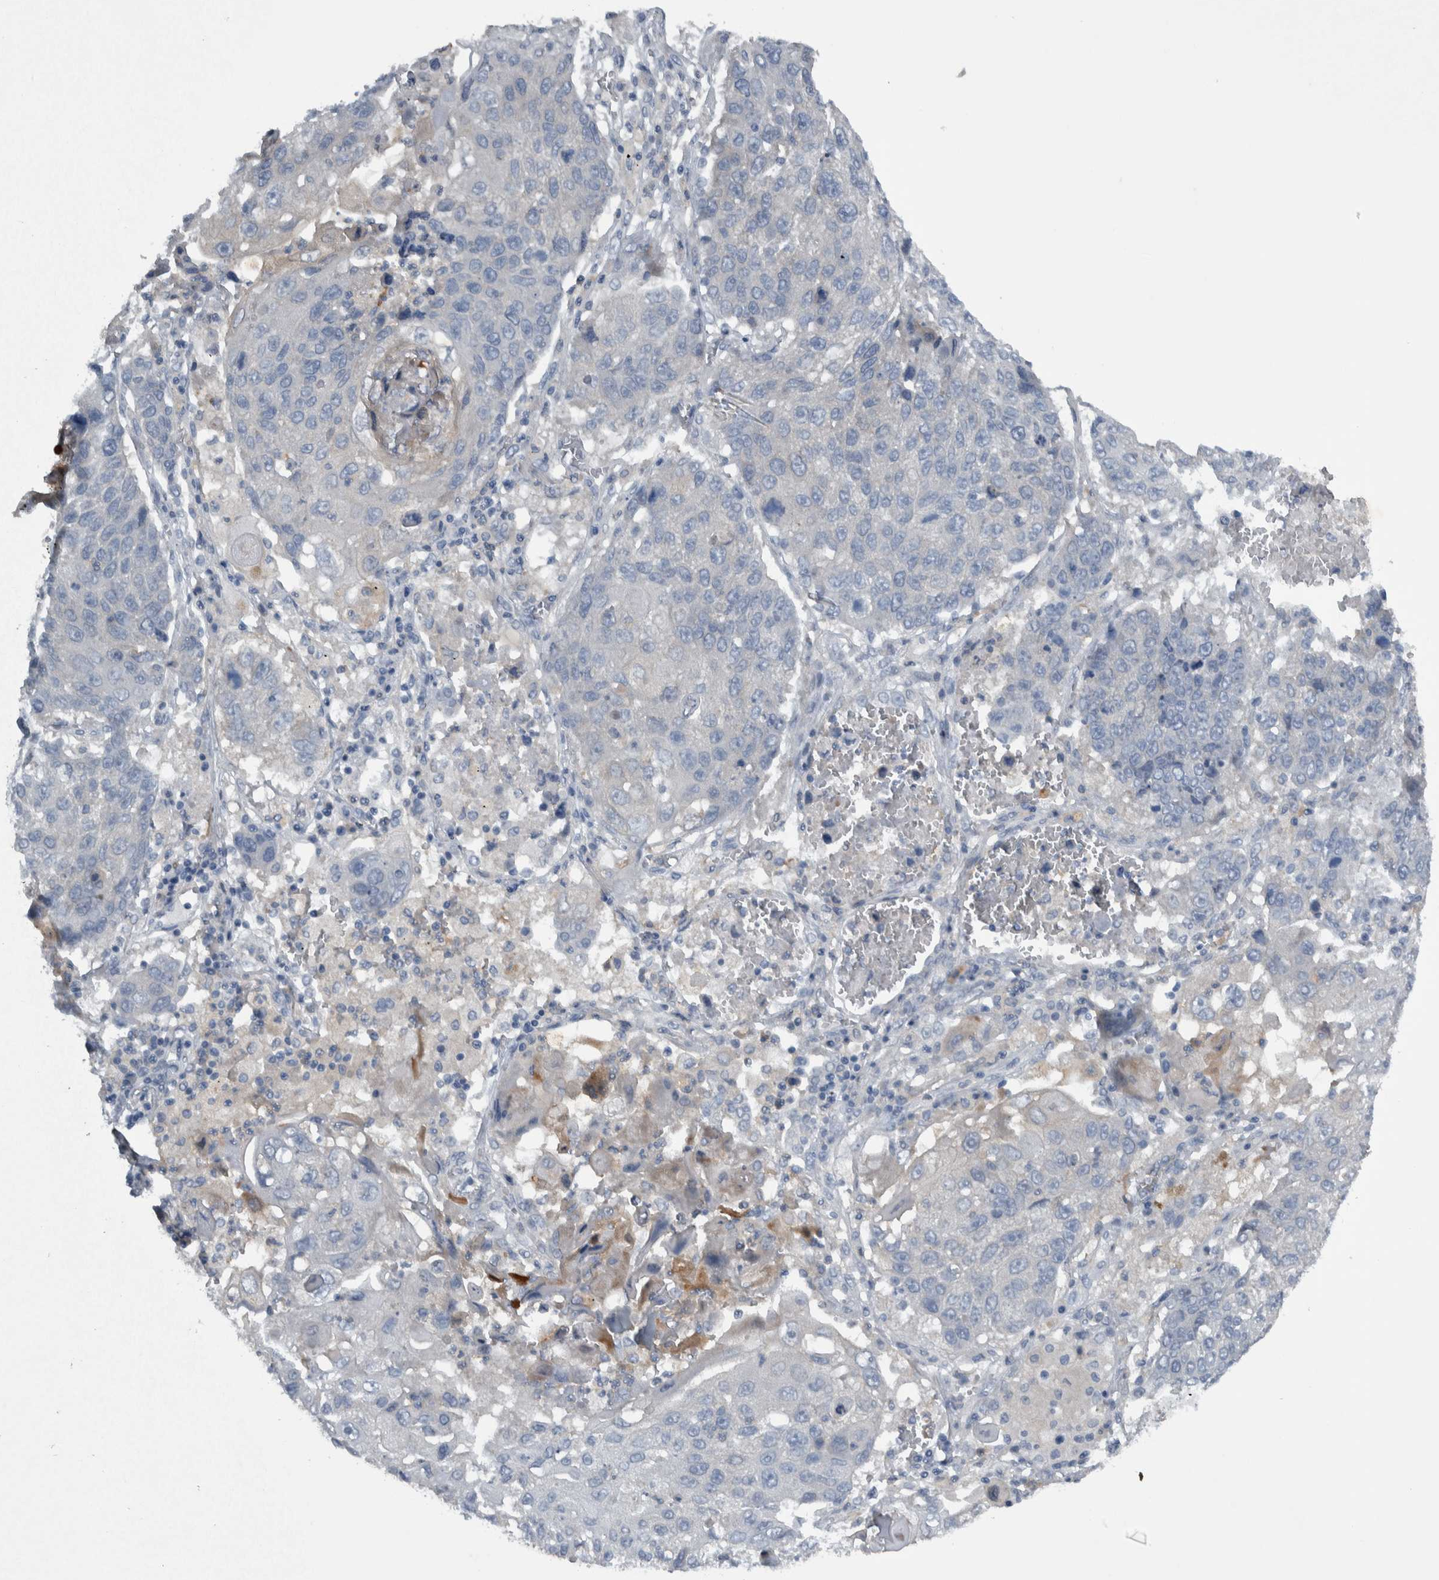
{"staining": {"intensity": "negative", "quantity": "none", "location": "none"}, "tissue": "lung cancer", "cell_type": "Tumor cells", "image_type": "cancer", "snomed": [{"axis": "morphology", "description": "Squamous cell carcinoma, NOS"}, {"axis": "topography", "description": "Lung"}], "caption": "This is an immunohistochemistry (IHC) histopathology image of human lung squamous cell carcinoma. There is no expression in tumor cells.", "gene": "NT5C2", "patient": {"sex": "male", "age": 61}}